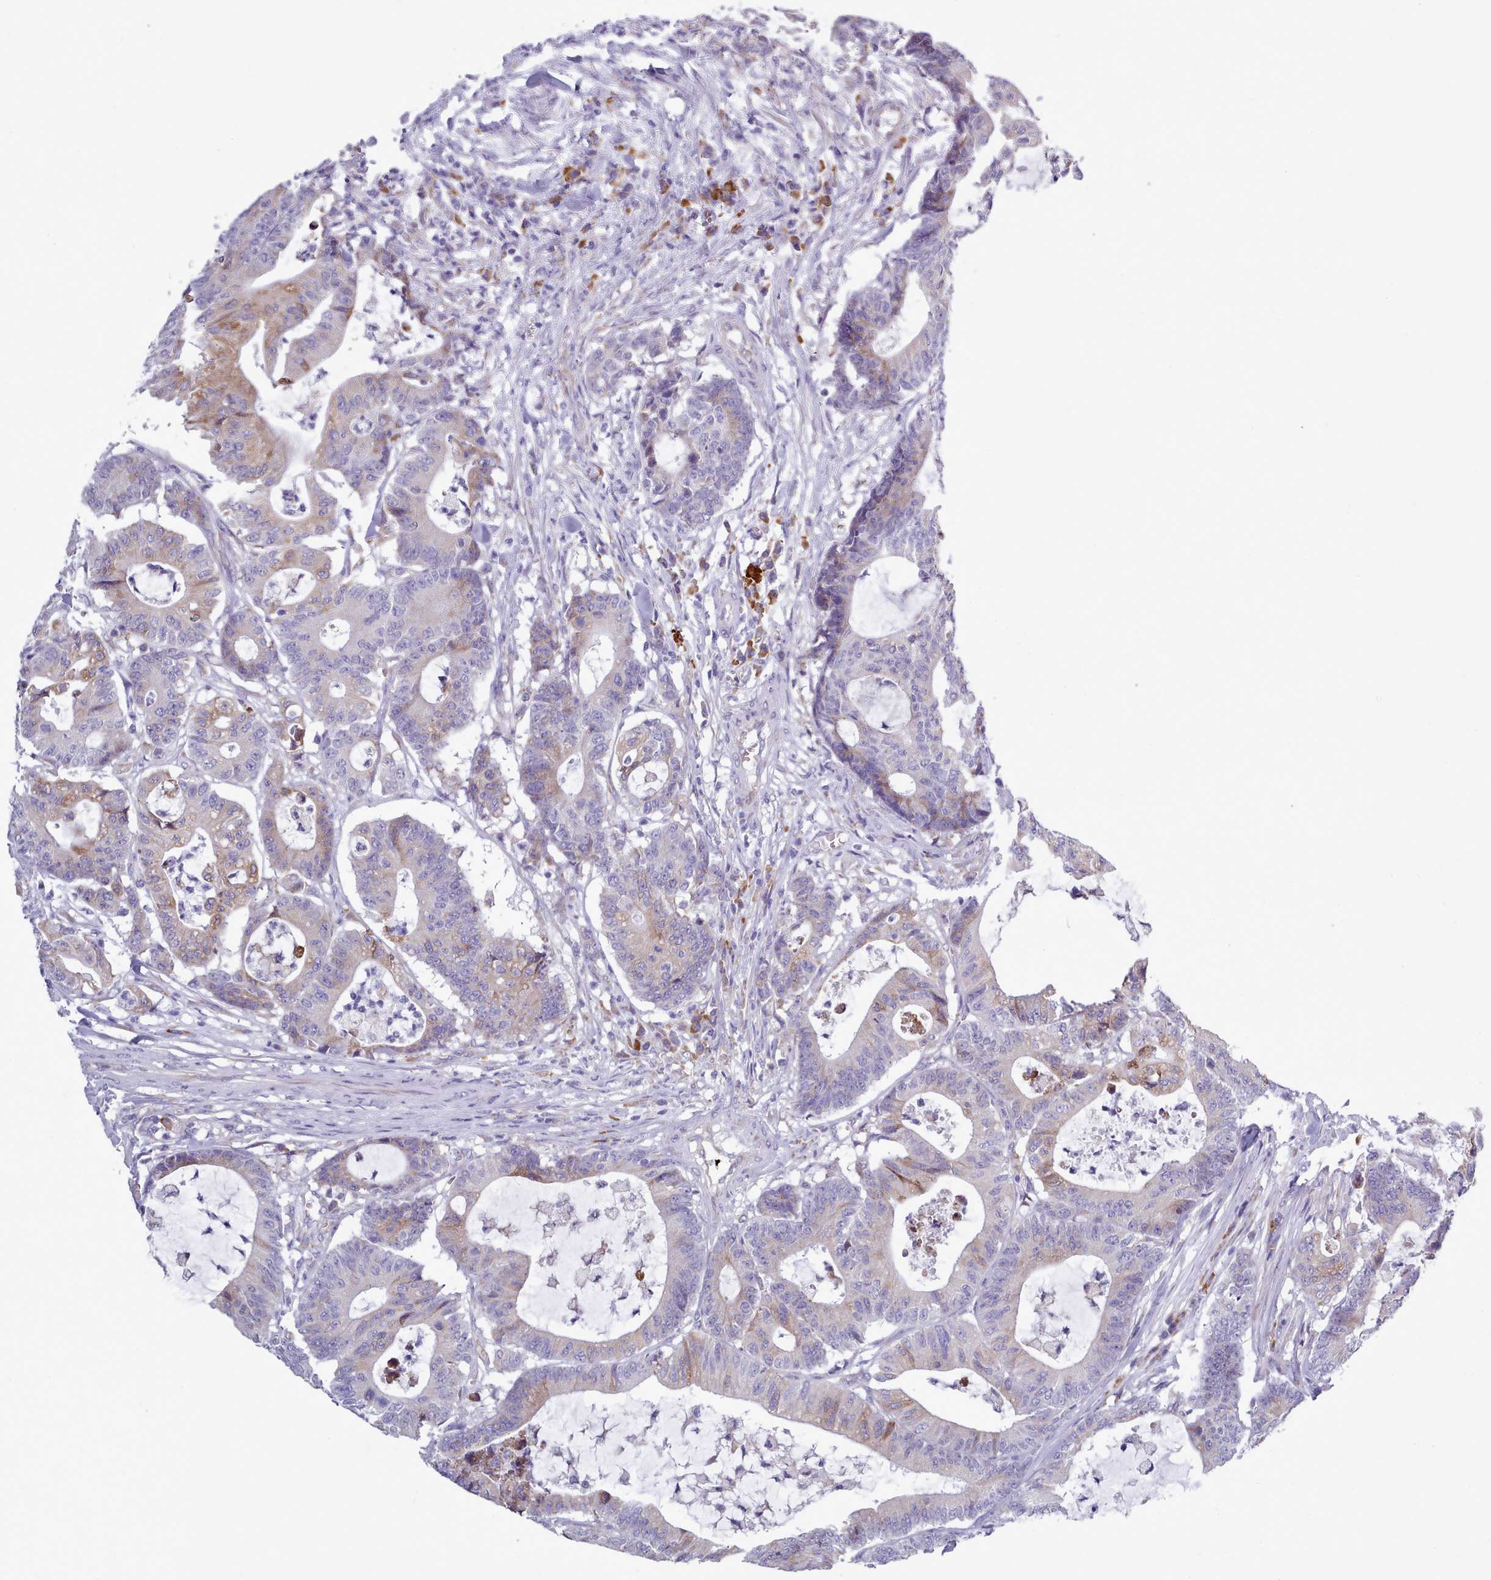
{"staining": {"intensity": "moderate", "quantity": "<25%", "location": "cytoplasmic/membranous"}, "tissue": "colorectal cancer", "cell_type": "Tumor cells", "image_type": "cancer", "snomed": [{"axis": "morphology", "description": "Adenocarcinoma, NOS"}, {"axis": "topography", "description": "Colon"}], "caption": "Immunohistochemistry (IHC) (DAB) staining of colorectal cancer shows moderate cytoplasmic/membranous protein staining in approximately <25% of tumor cells.", "gene": "XKR8", "patient": {"sex": "female", "age": 84}}